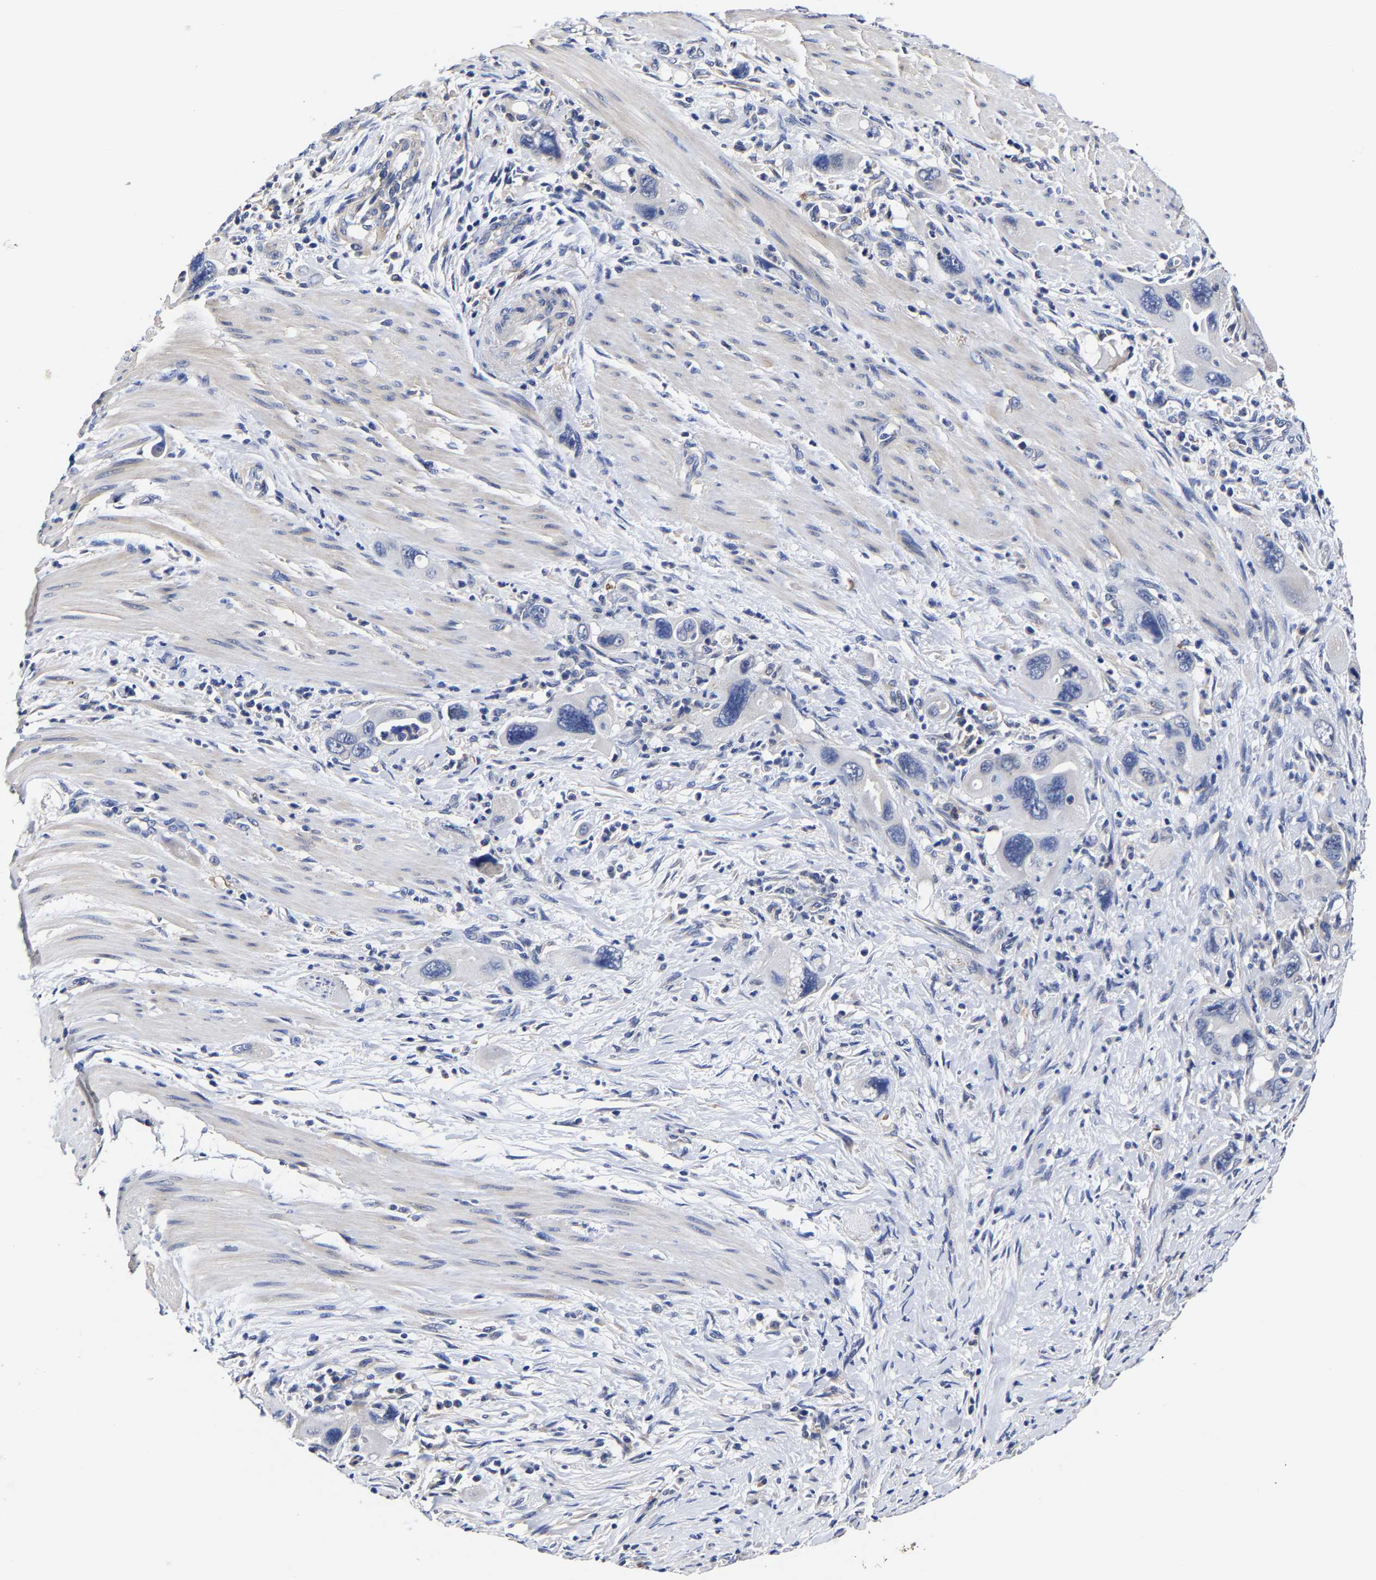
{"staining": {"intensity": "negative", "quantity": "none", "location": "none"}, "tissue": "pancreatic cancer", "cell_type": "Tumor cells", "image_type": "cancer", "snomed": [{"axis": "morphology", "description": "Adenocarcinoma, NOS"}, {"axis": "topography", "description": "Pancreas"}], "caption": "IHC histopathology image of human pancreatic cancer stained for a protein (brown), which shows no staining in tumor cells.", "gene": "AASS", "patient": {"sex": "female", "age": 70}}